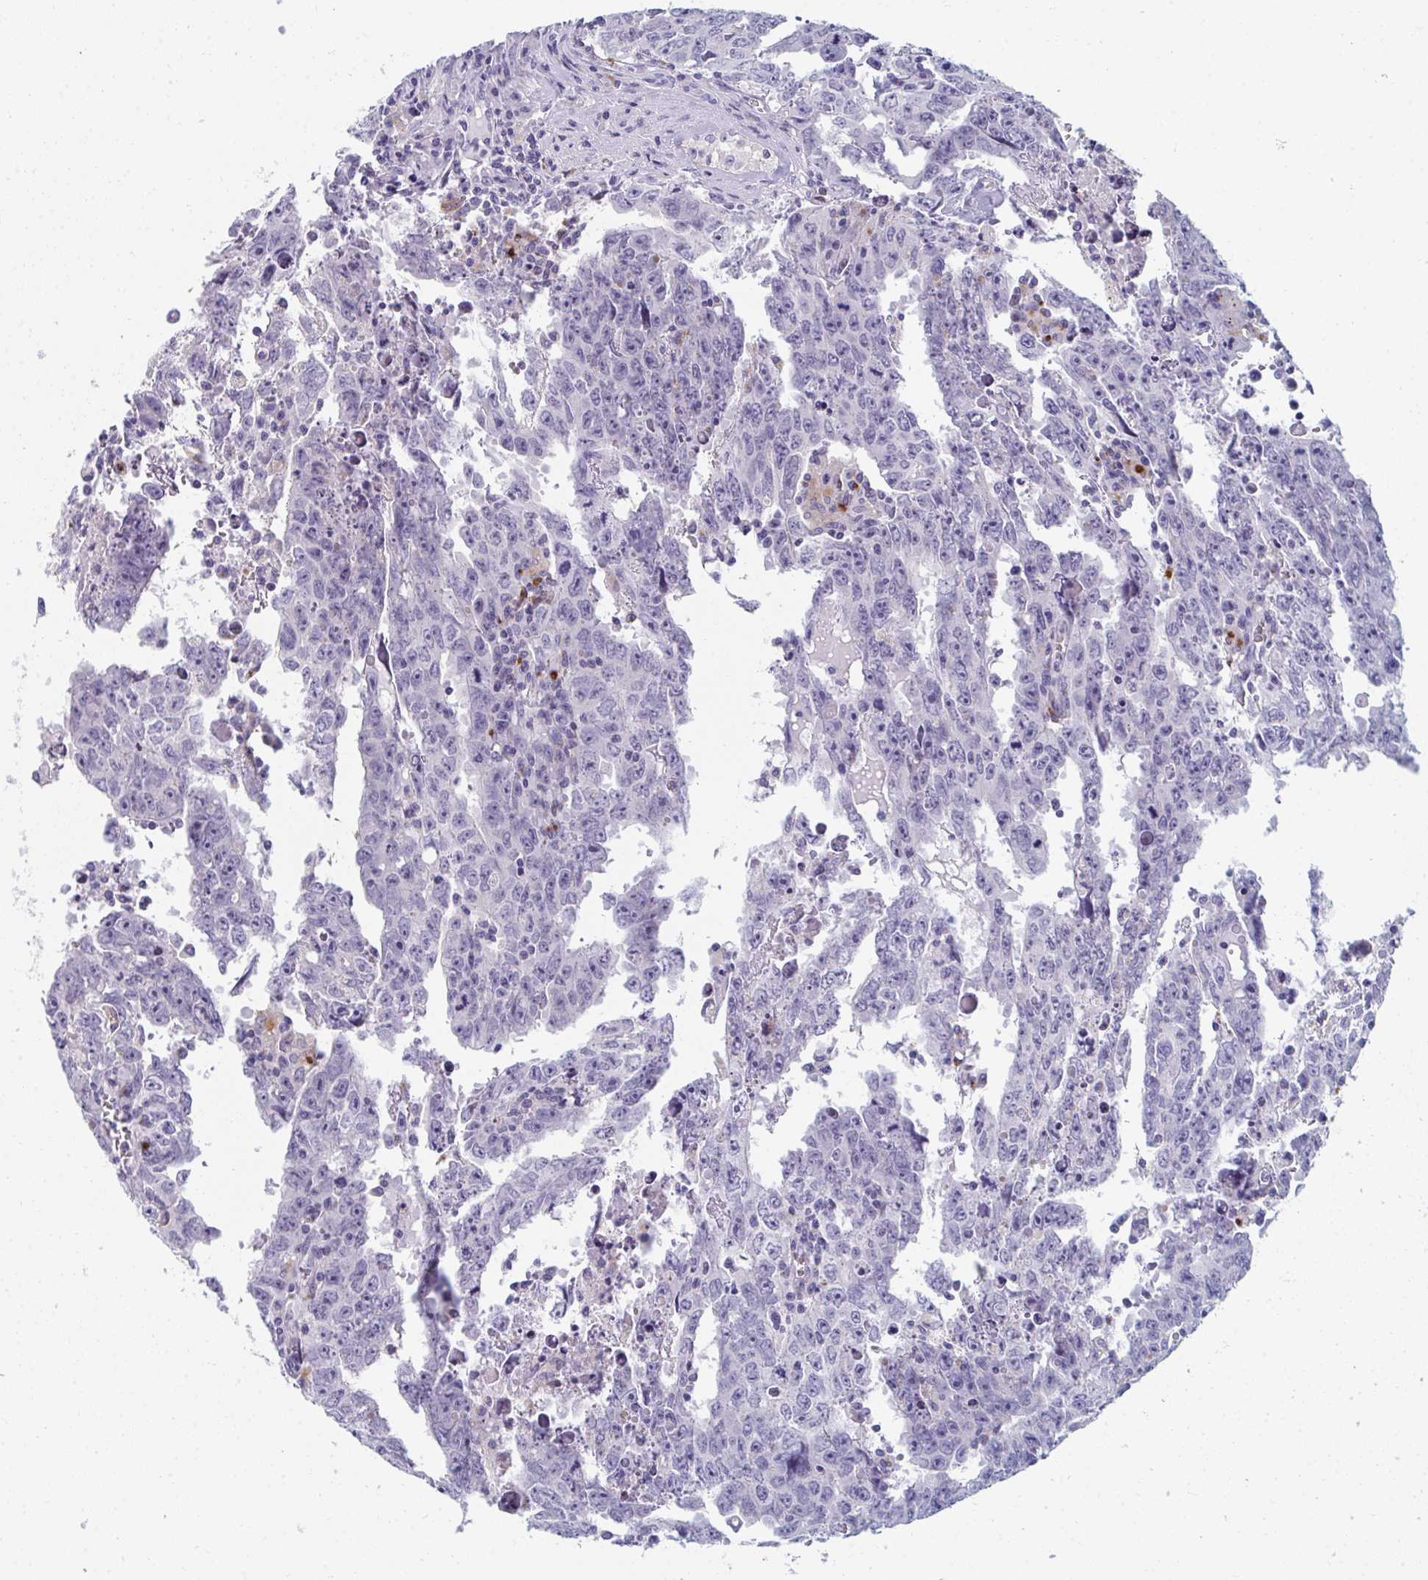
{"staining": {"intensity": "negative", "quantity": "none", "location": "none"}, "tissue": "testis cancer", "cell_type": "Tumor cells", "image_type": "cancer", "snomed": [{"axis": "morphology", "description": "Carcinoma, Embryonal, NOS"}, {"axis": "topography", "description": "Testis"}], "caption": "Tumor cells show no significant expression in testis cancer (embryonal carcinoma).", "gene": "EIF1AD", "patient": {"sex": "male", "age": 22}}